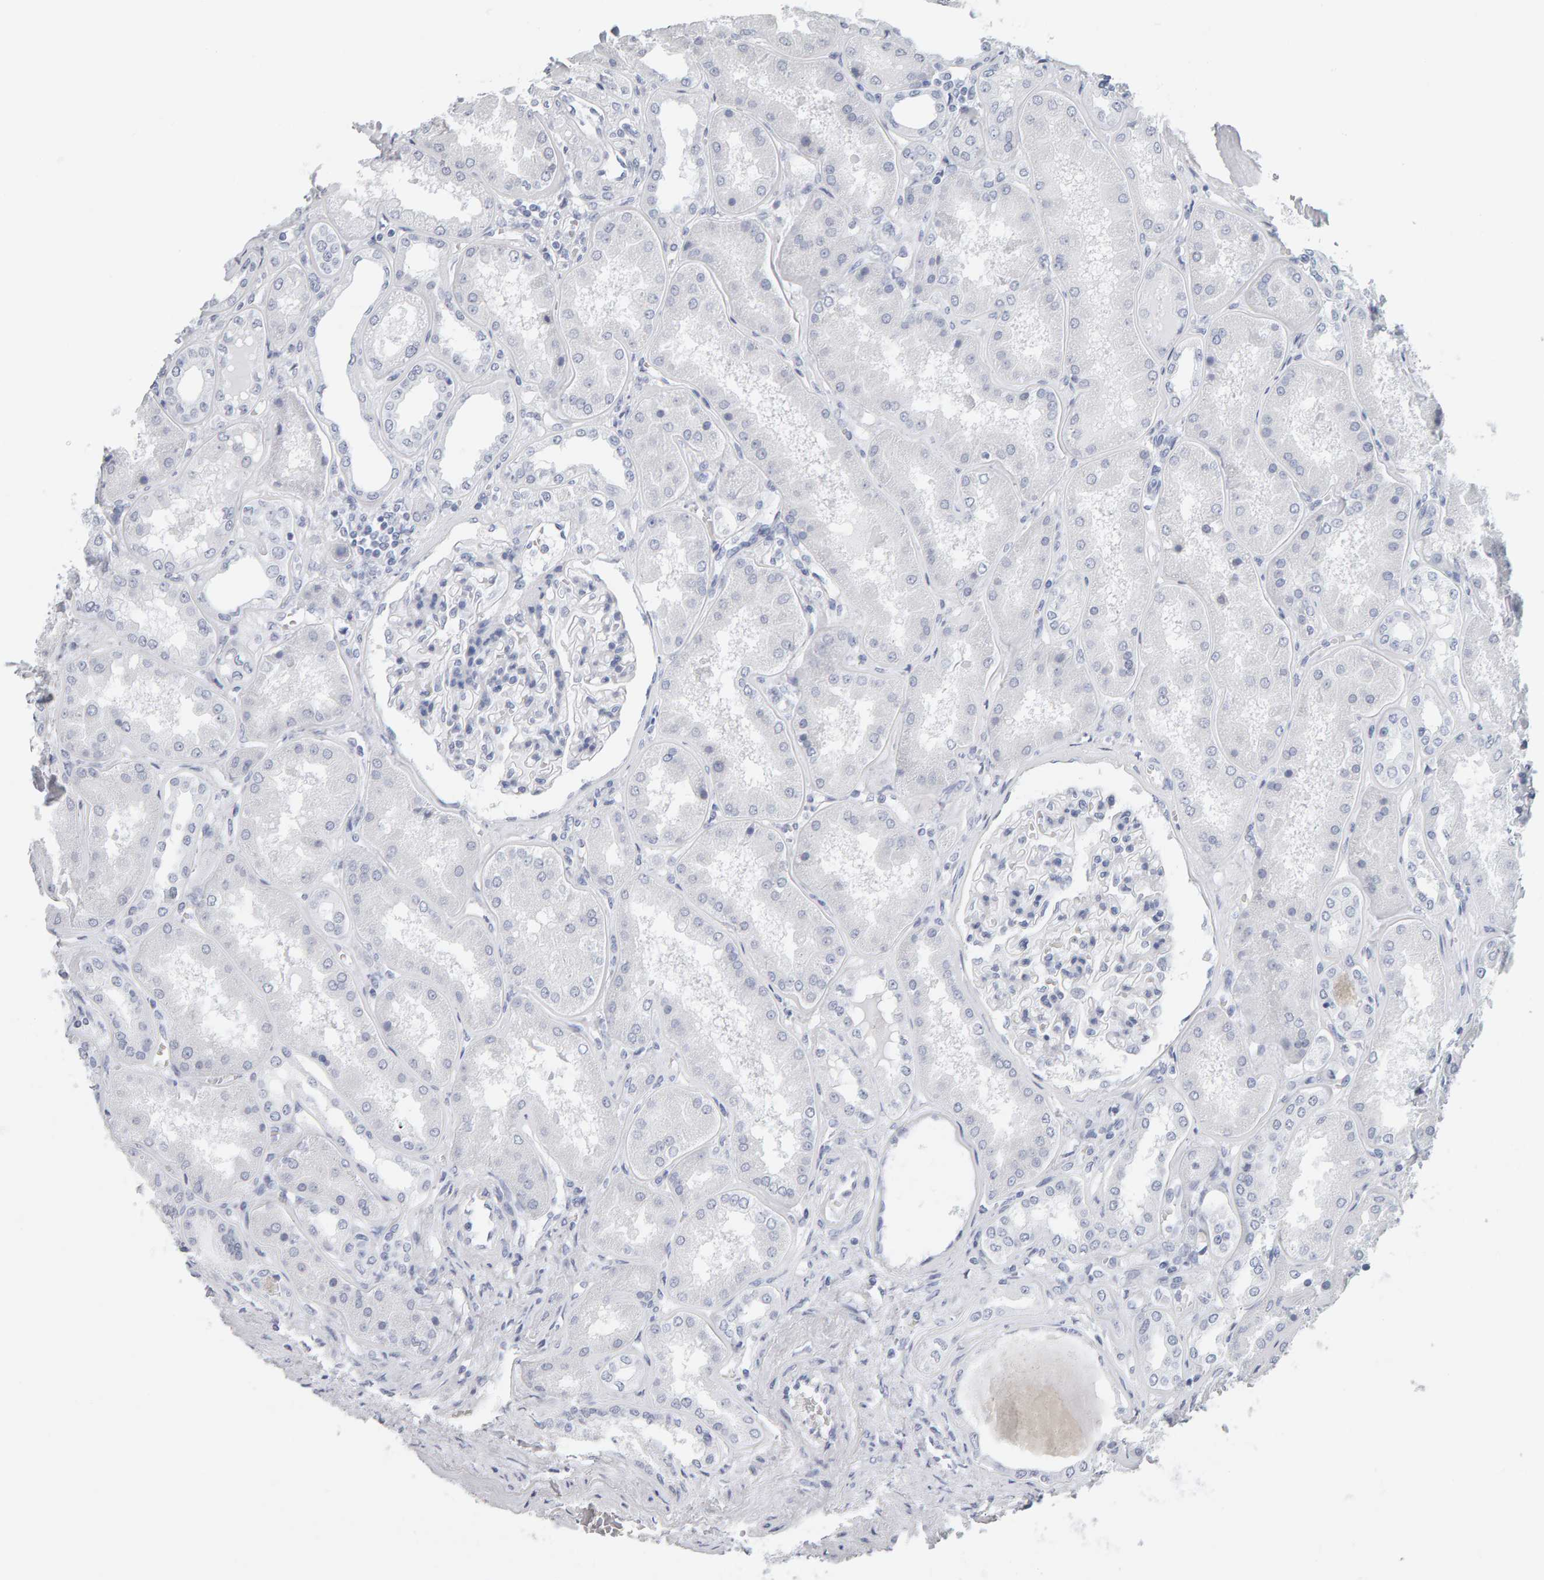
{"staining": {"intensity": "negative", "quantity": "none", "location": "none"}, "tissue": "kidney", "cell_type": "Cells in glomeruli", "image_type": "normal", "snomed": [{"axis": "morphology", "description": "Normal tissue, NOS"}, {"axis": "topography", "description": "Kidney"}], "caption": "The immunohistochemistry micrograph has no significant positivity in cells in glomeruli of kidney. (Brightfield microscopy of DAB IHC at high magnification).", "gene": "SPACA3", "patient": {"sex": "female", "age": 56}}